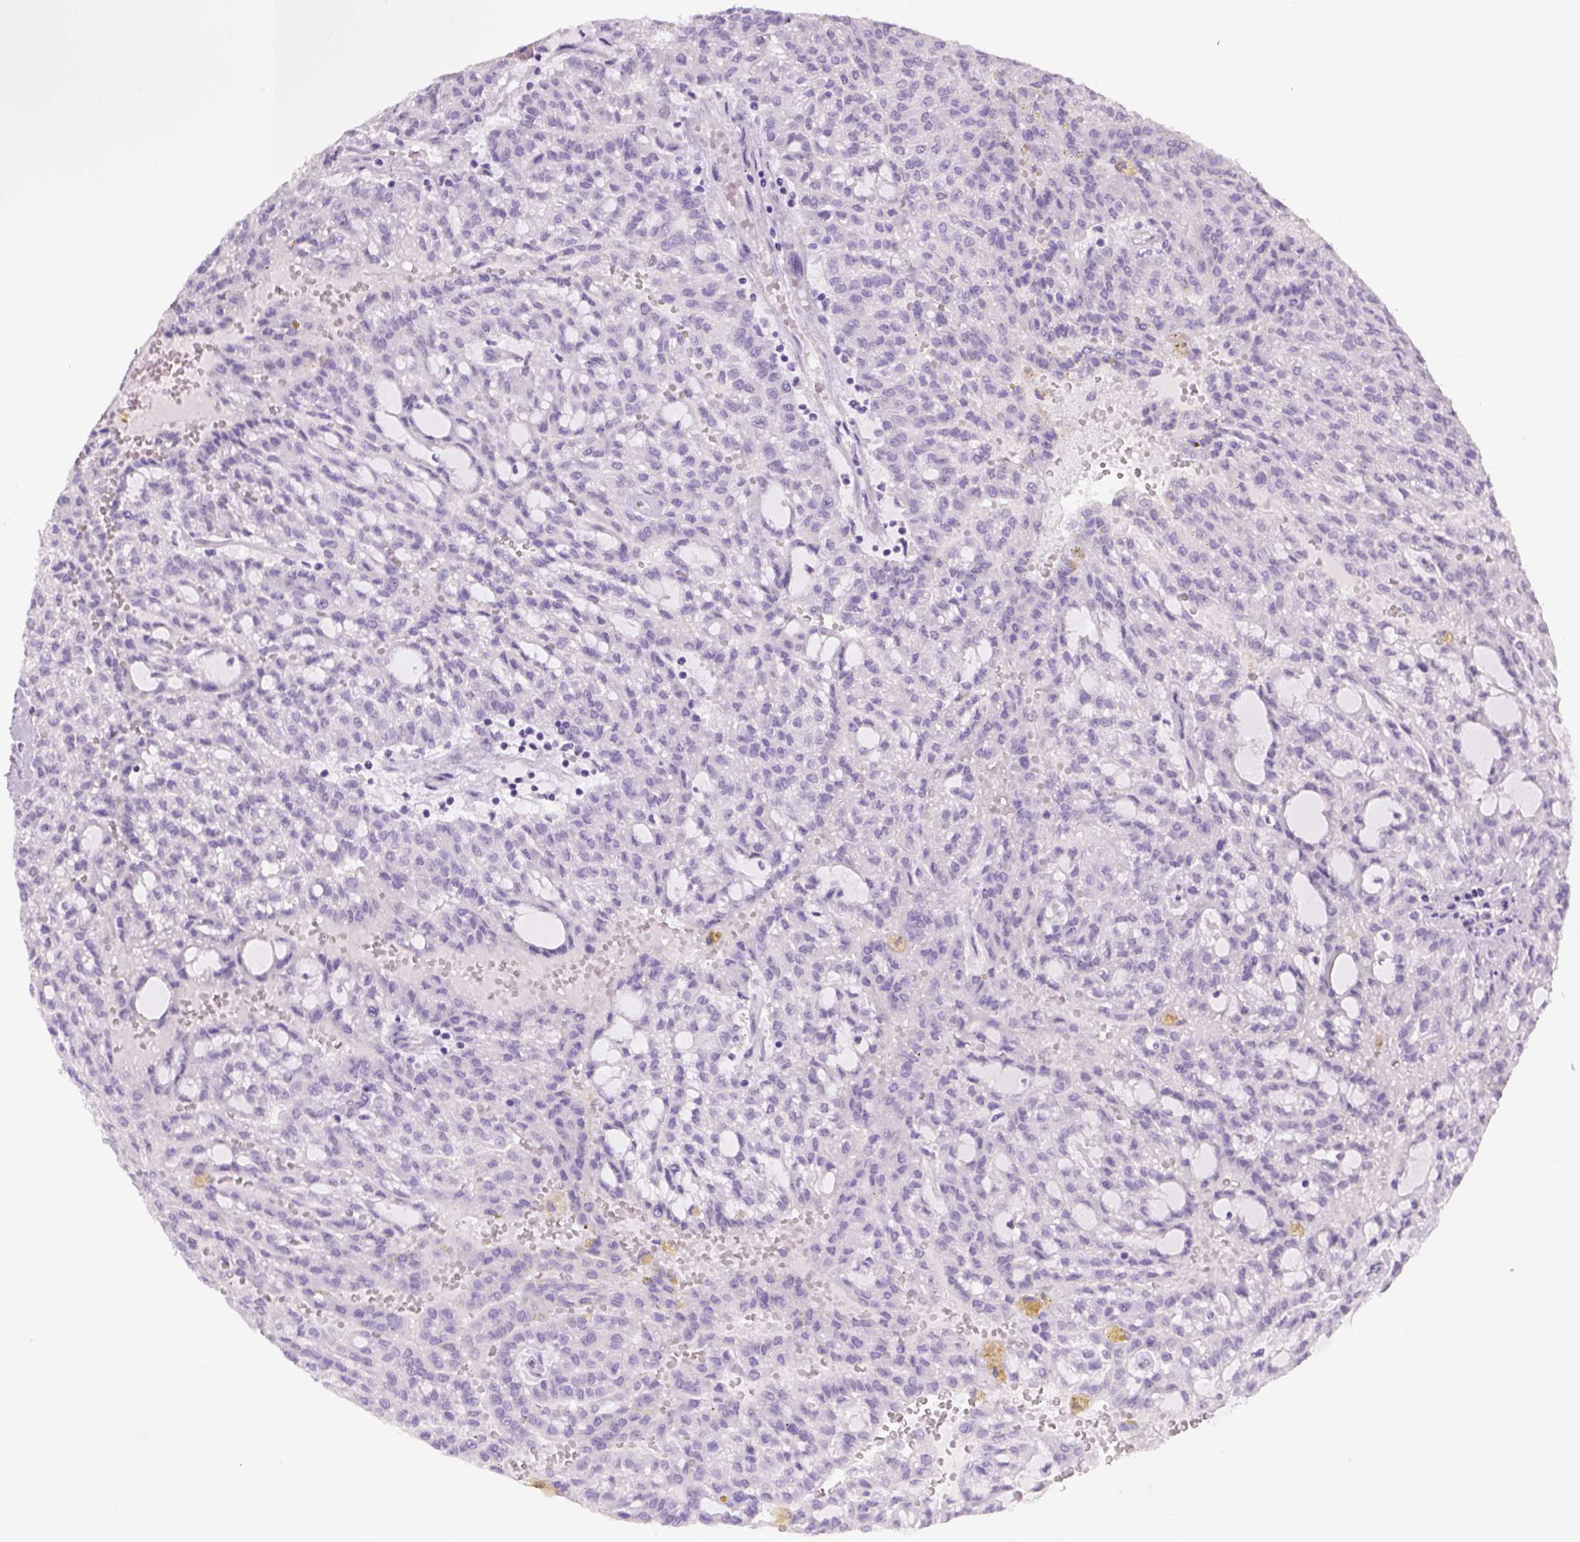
{"staining": {"intensity": "negative", "quantity": "none", "location": "none"}, "tissue": "renal cancer", "cell_type": "Tumor cells", "image_type": "cancer", "snomed": [{"axis": "morphology", "description": "Adenocarcinoma, NOS"}, {"axis": "topography", "description": "Kidney"}], "caption": "IHC micrograph of neoplastic tissue: human renal adenocarcinoma stained with DAB demonstrates no significant protein expression in tumor cells.", "gene": "DBH", "patient": {"sex": "male", "age": 63}}